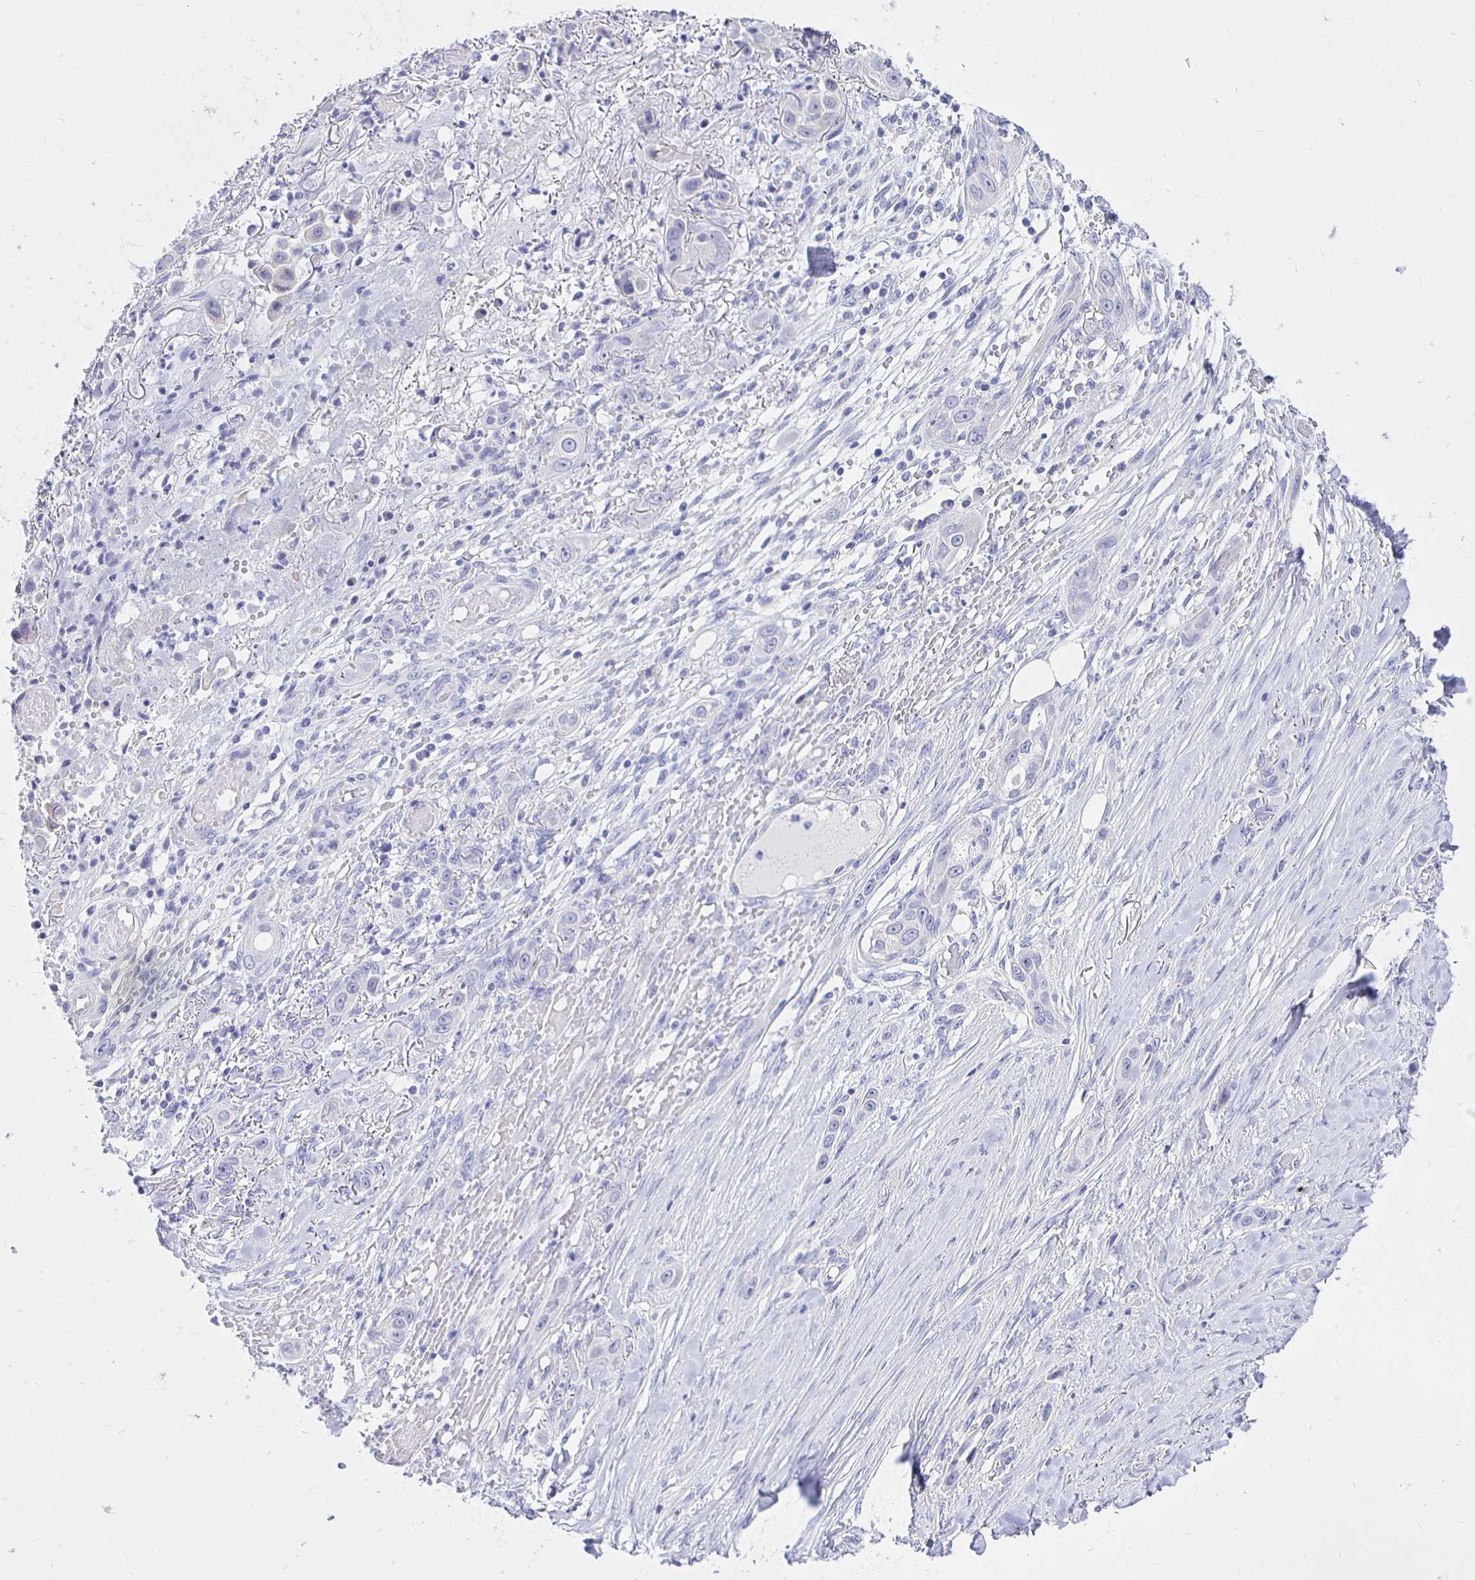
{"staining": {"intensity": "negative", "quantity": "none", "location": "none"}, "tissue": "skin cancer", "cell_type": "Tumor cells", "image_type": "cancer", "snomed": [{"axis": "morphology", "description": "Squamous cell carcinoma, NOS"}, {"axis": "topography", "description": "Skin"}], "caption": "The micrograph reveals no significant positivity in tumor cells of squamous cell carcinoma (skin).", "gene": "UMOD", "patient": {"sex": "female", "age": 69}}